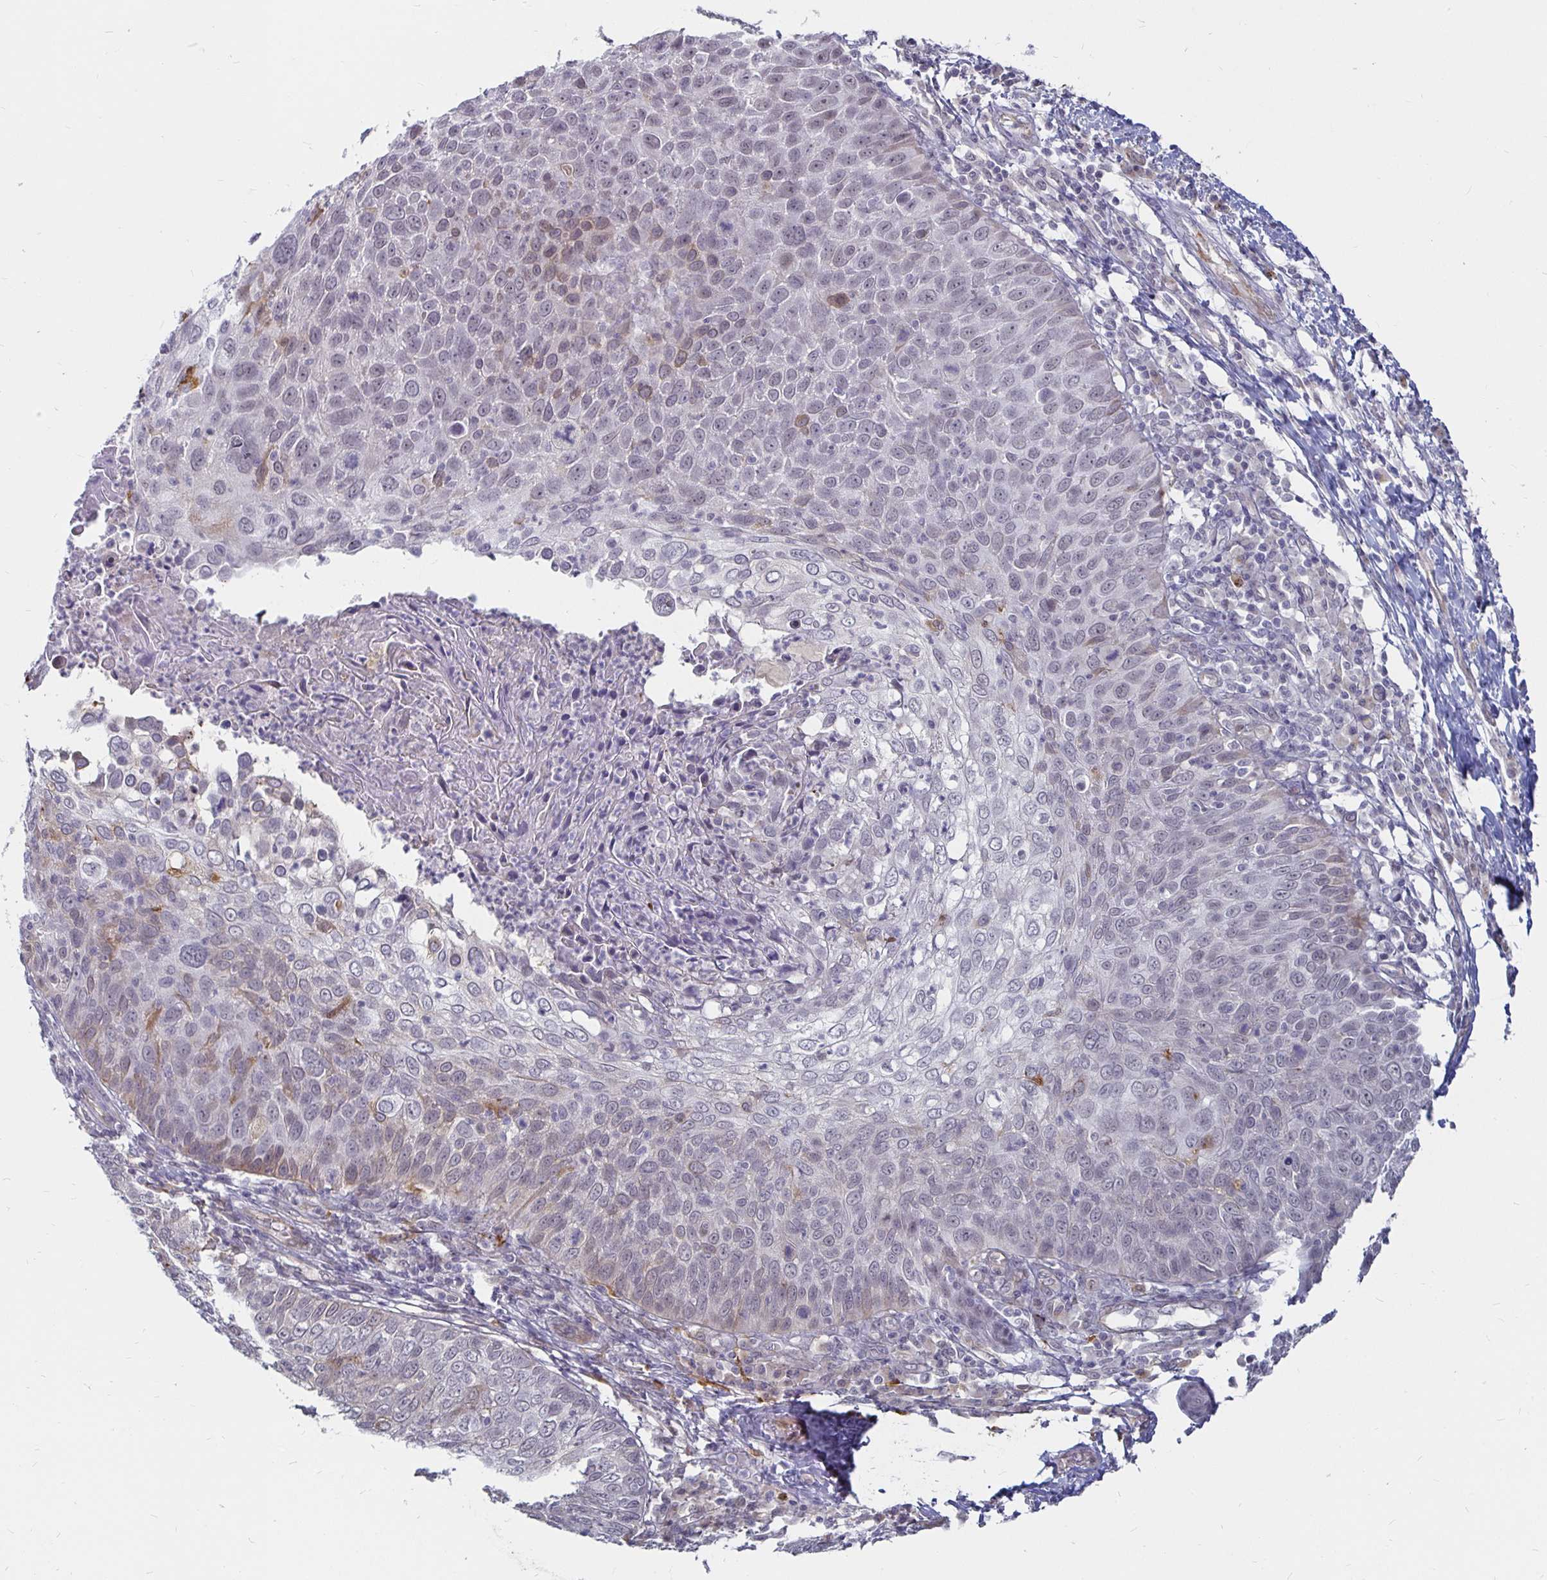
{"staining": {"intensity": "moderate", "quantity": "<25%", "location": "cytoplasmic/membranous"}, "tissue": "skin cancer", "cell_type": "Tumor cells", "image_type": "cancer", "snomed": [{"axis": "morphology", "description": "Squamous cell carcinoma, NOS"}, {"axis": "topography", "description": "Skin"}], "caption": "Moderate cytoplasmic/membranous protein expression is seen in about <25% of tumor cells in skin cancer. Immunohistochemistry stains the protein of interest in brown and the nuclei are stained blue.", "gene": "CCDC85A", "patient": {"sex": "male", "age": 87}}